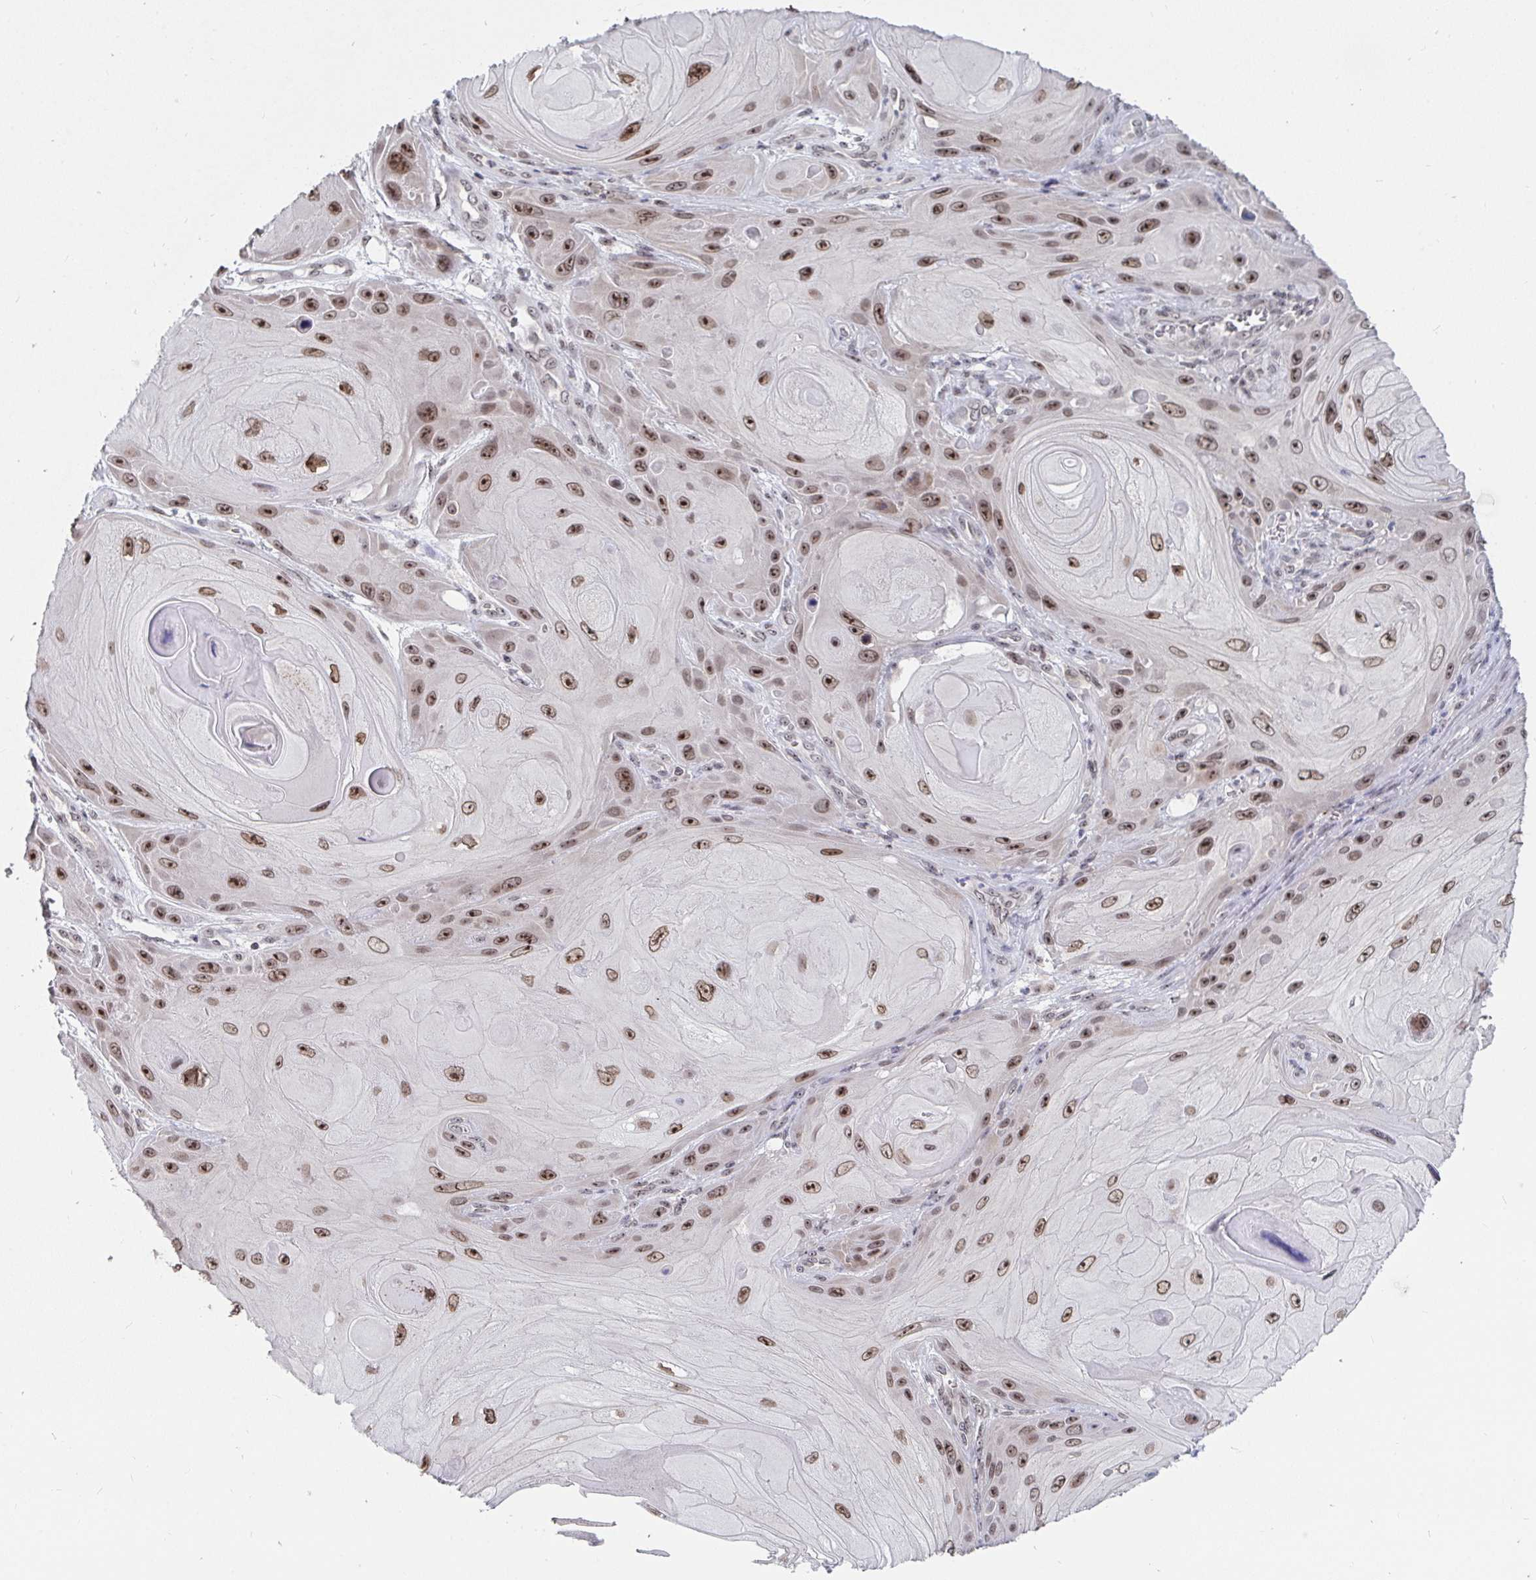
{"staining": {"intensity": "moderate", "quantity": ">75%", "location": "nuclear"}, "tissue": "skin cancer", "cell_type": "Tumor cells", "image_type": "cancer", "snomed": [{"axis": "morphology", "description": "Squamous cell carcinoma, NOS"}, {"axis": "topography", "description": "Skin"}], "caption": "Skin cancer (squamous cell carcinoma) was stained to show a protein in brown. There is medium levels of moderate nuclear positivity in approximately >75% of tumor cells. (Brightfield microscopy of DAB IHC at high magnification).", "gene": "TRIP12", "patient": {"sex": "female", "age": 94}}